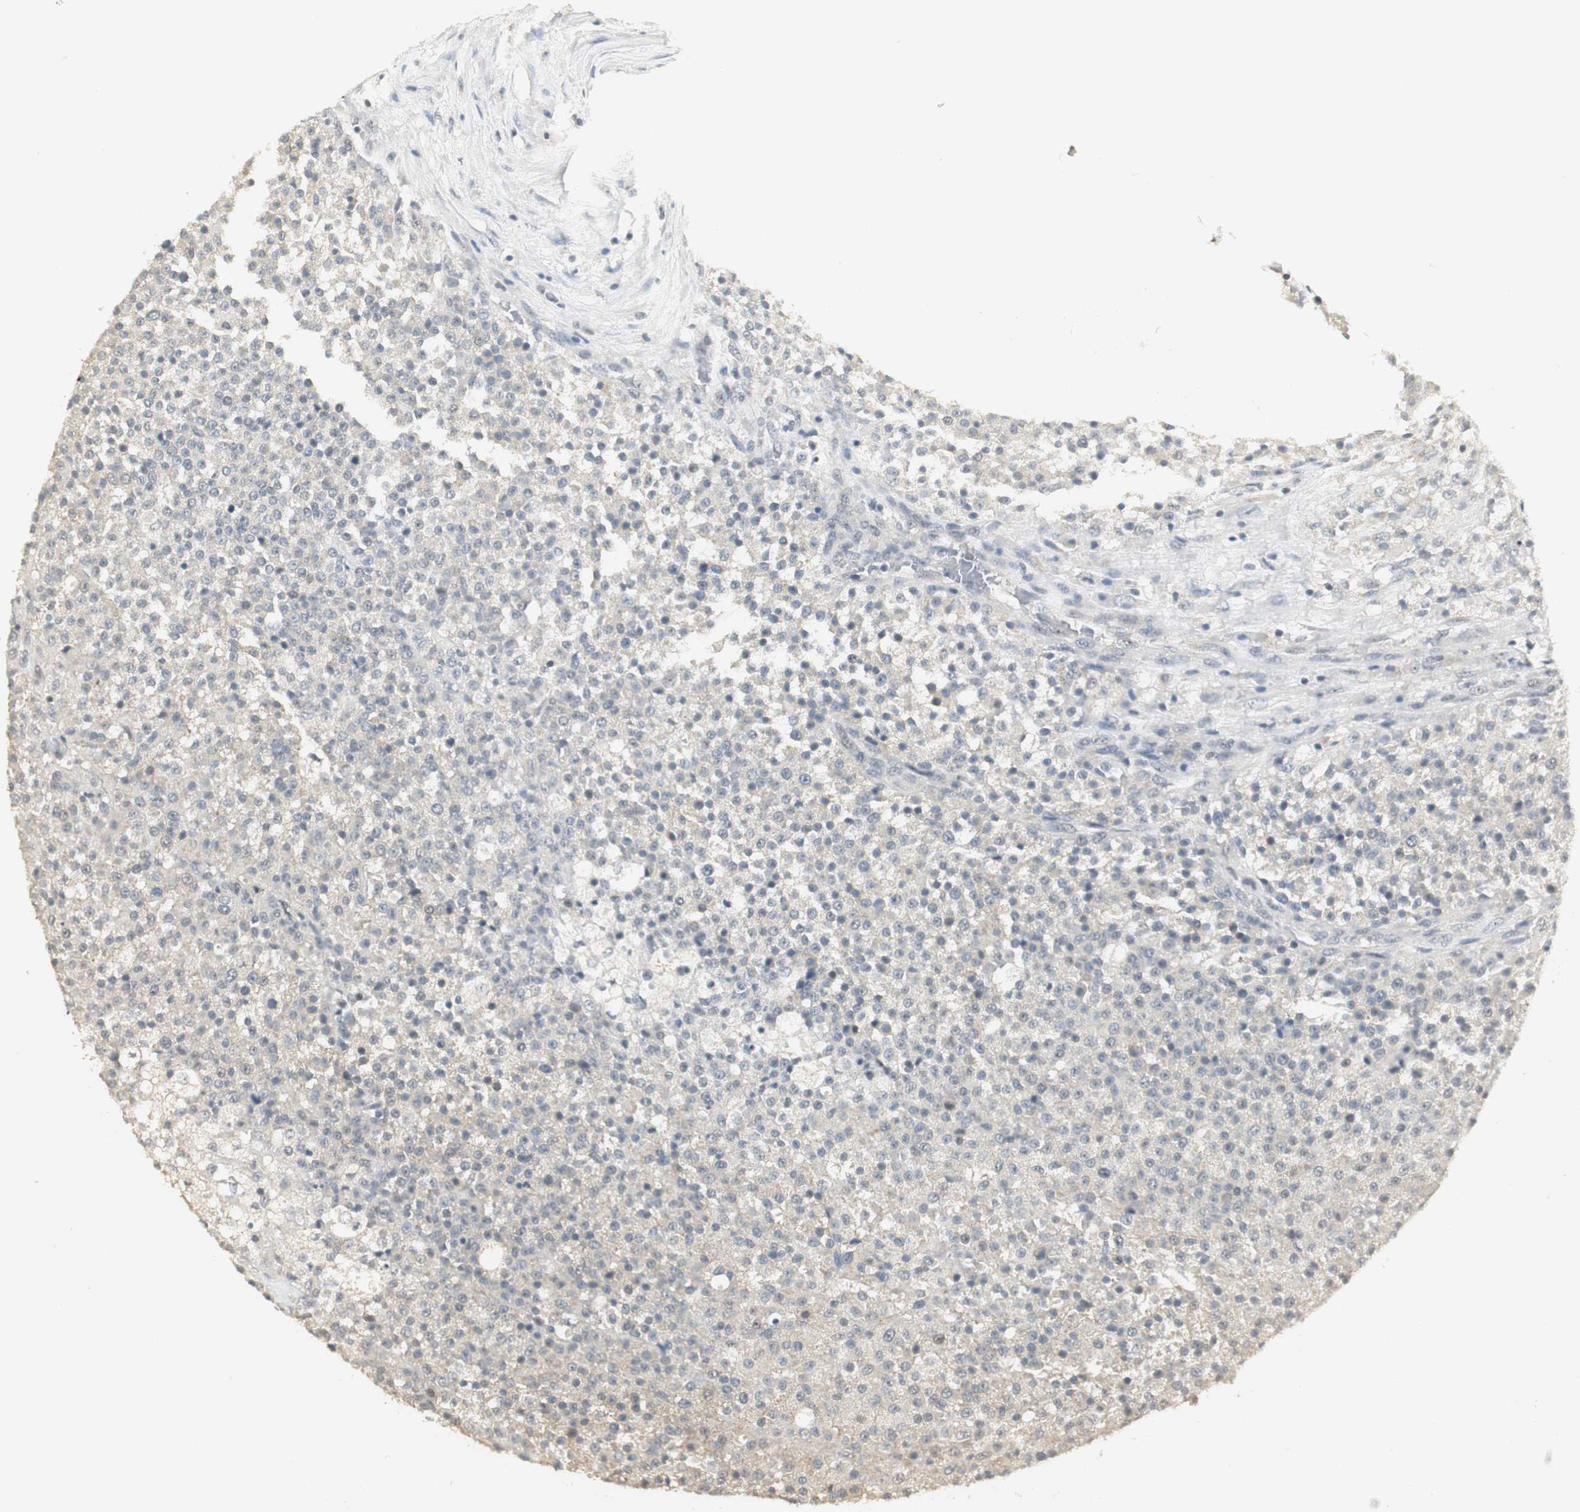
{"staining": {"intensity": "negative", "quantity": "none", "location": "none"}, "tissue": "testis cancer", "cell_type": "Tumor cells", "image_type": "cancer", "snomed": [{"axis": "morphology", "description": "Seminoma, NOS"}, {"axis": "topography", "description": "Testis"}], "caption": "Tumor cells show no significant protein staining in testis seminoma.", "gene": "ELOA", "patient": {"sex": "male", "age": 59}}